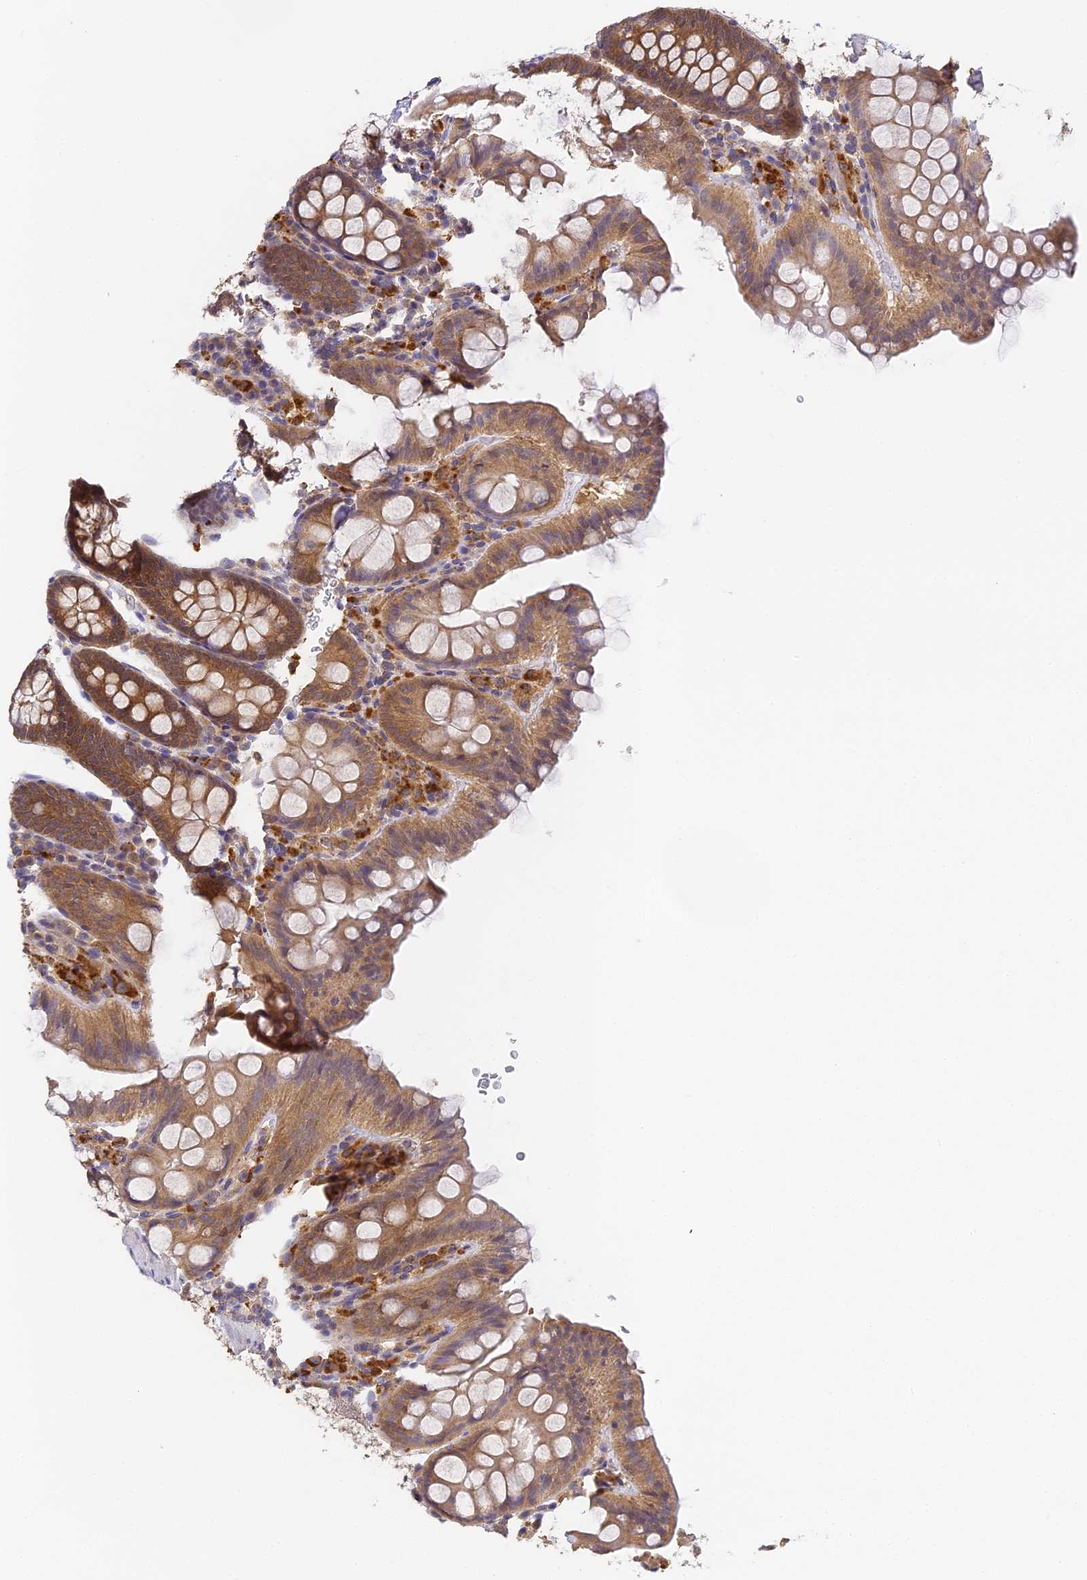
{"staining": {"intensity": "moderate", "quantity": ">75%", "location": "cytoplasmic/membranous"}, "tissue": "colon", "cell_type": "Endothelial cells", "image_type": "normal", "snomed": [{"axis": "morphology", "description": "Normal tissue, NOS"}, {"axis": "topography", "description": "Colon"}], "caption": "Moderate cytoplasmic/membranous positivity for a protein is present in approximately >75% of endothelial cells of unremarkable colon using immunohistochemistry.", "gene": "YAE1", "patient": {"sex": "male", "age": 75}}